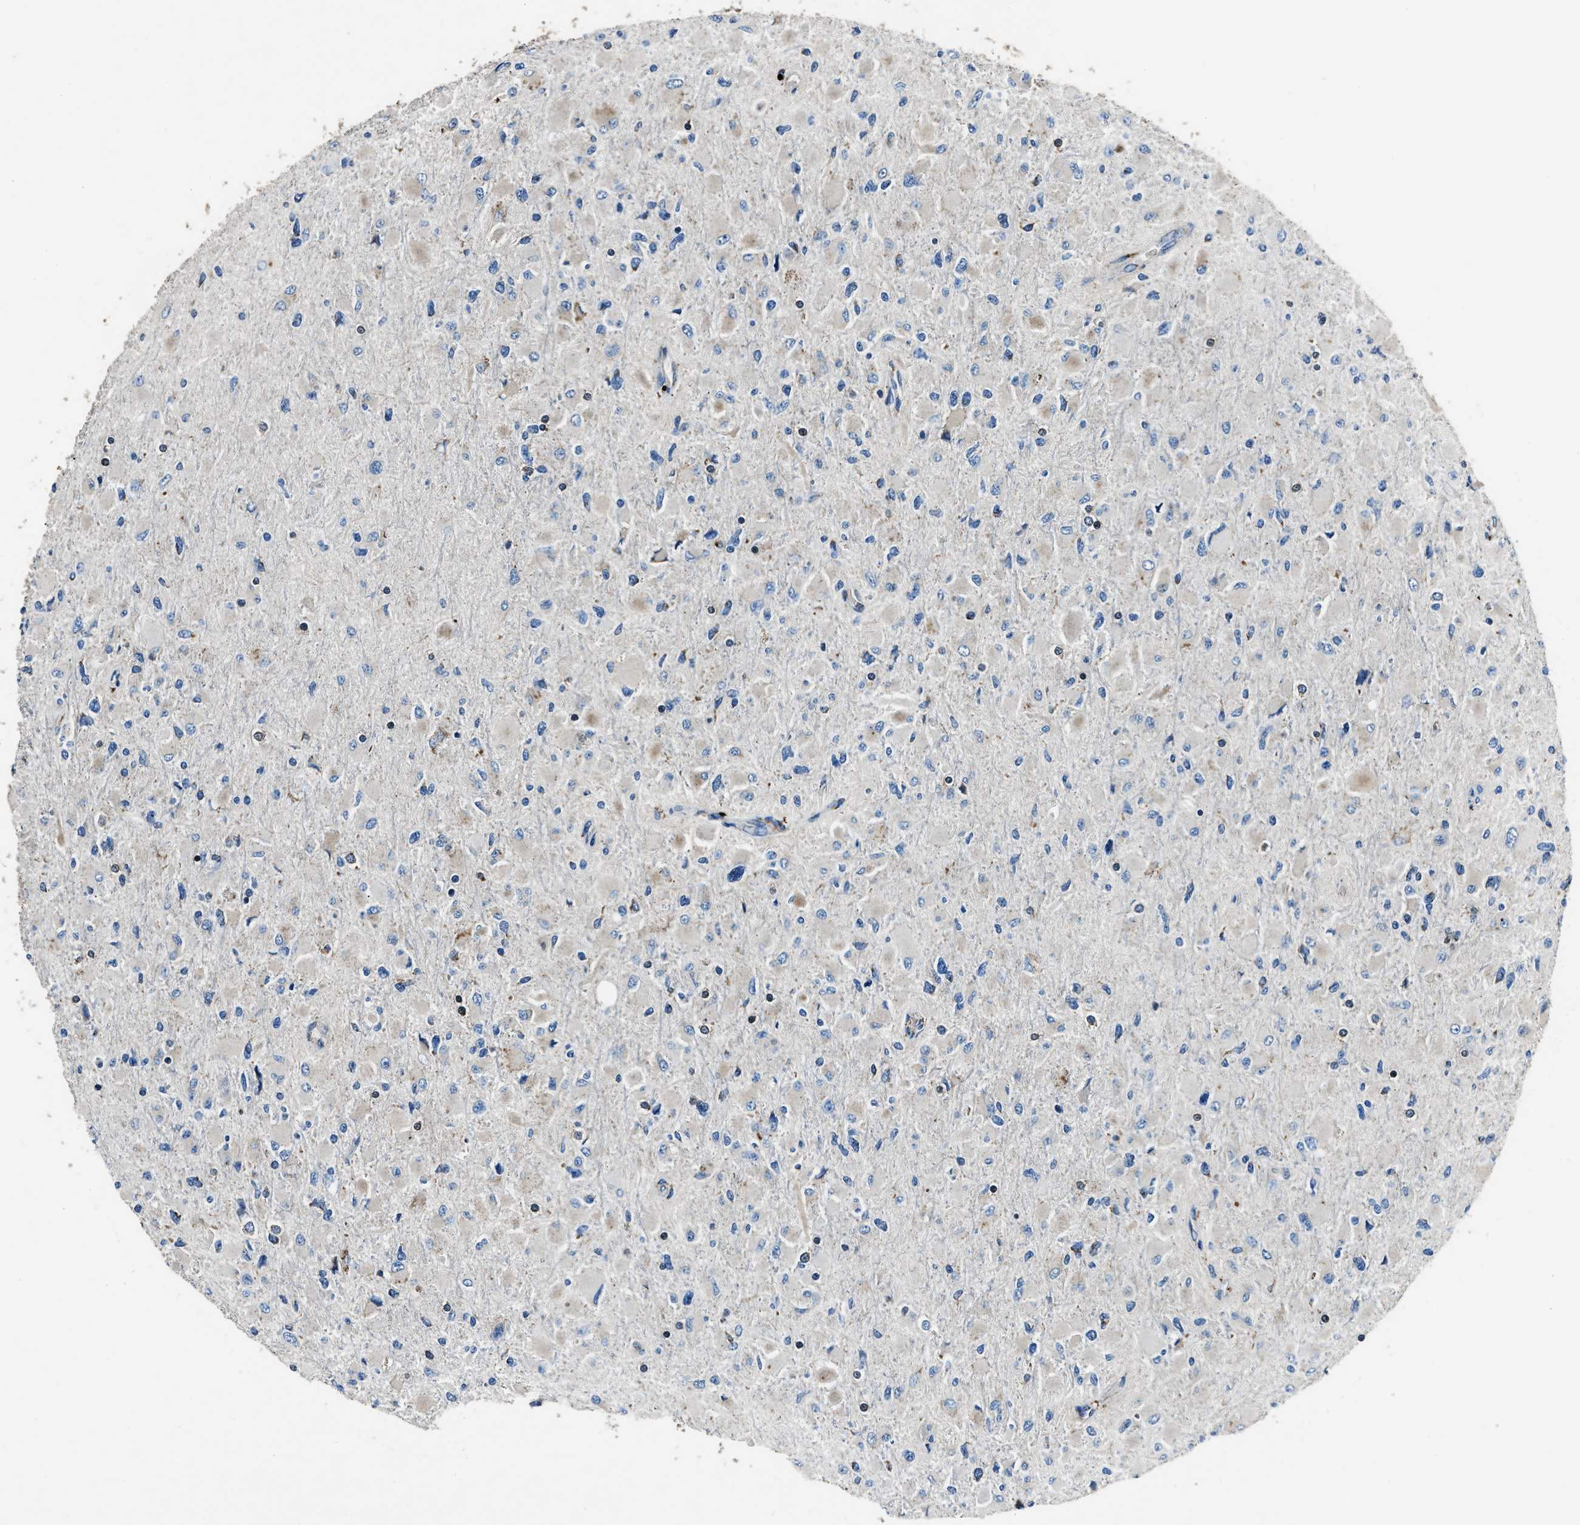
{"staining": {"intensity": "weak", "quantity": "<25%", "location": "cytoplasmic/membranous"}, "tissue": "glioma", "cell_type": "Tumor cells", "image_type": "cancer", "snomed": [{"axis": "morphology", "description": "Glioma, malignant, High grade"}, {"axis": "topography", "description": "Cerebral cortex"}], "caption": "DAB (3,3'-diaminobenzidine) immunohistochemical staining of malignant high-grade glioma reveals no significant positivity in tumor cells.", "gene": "OGDH", "patient": {"sex": "female", "age": 36}}